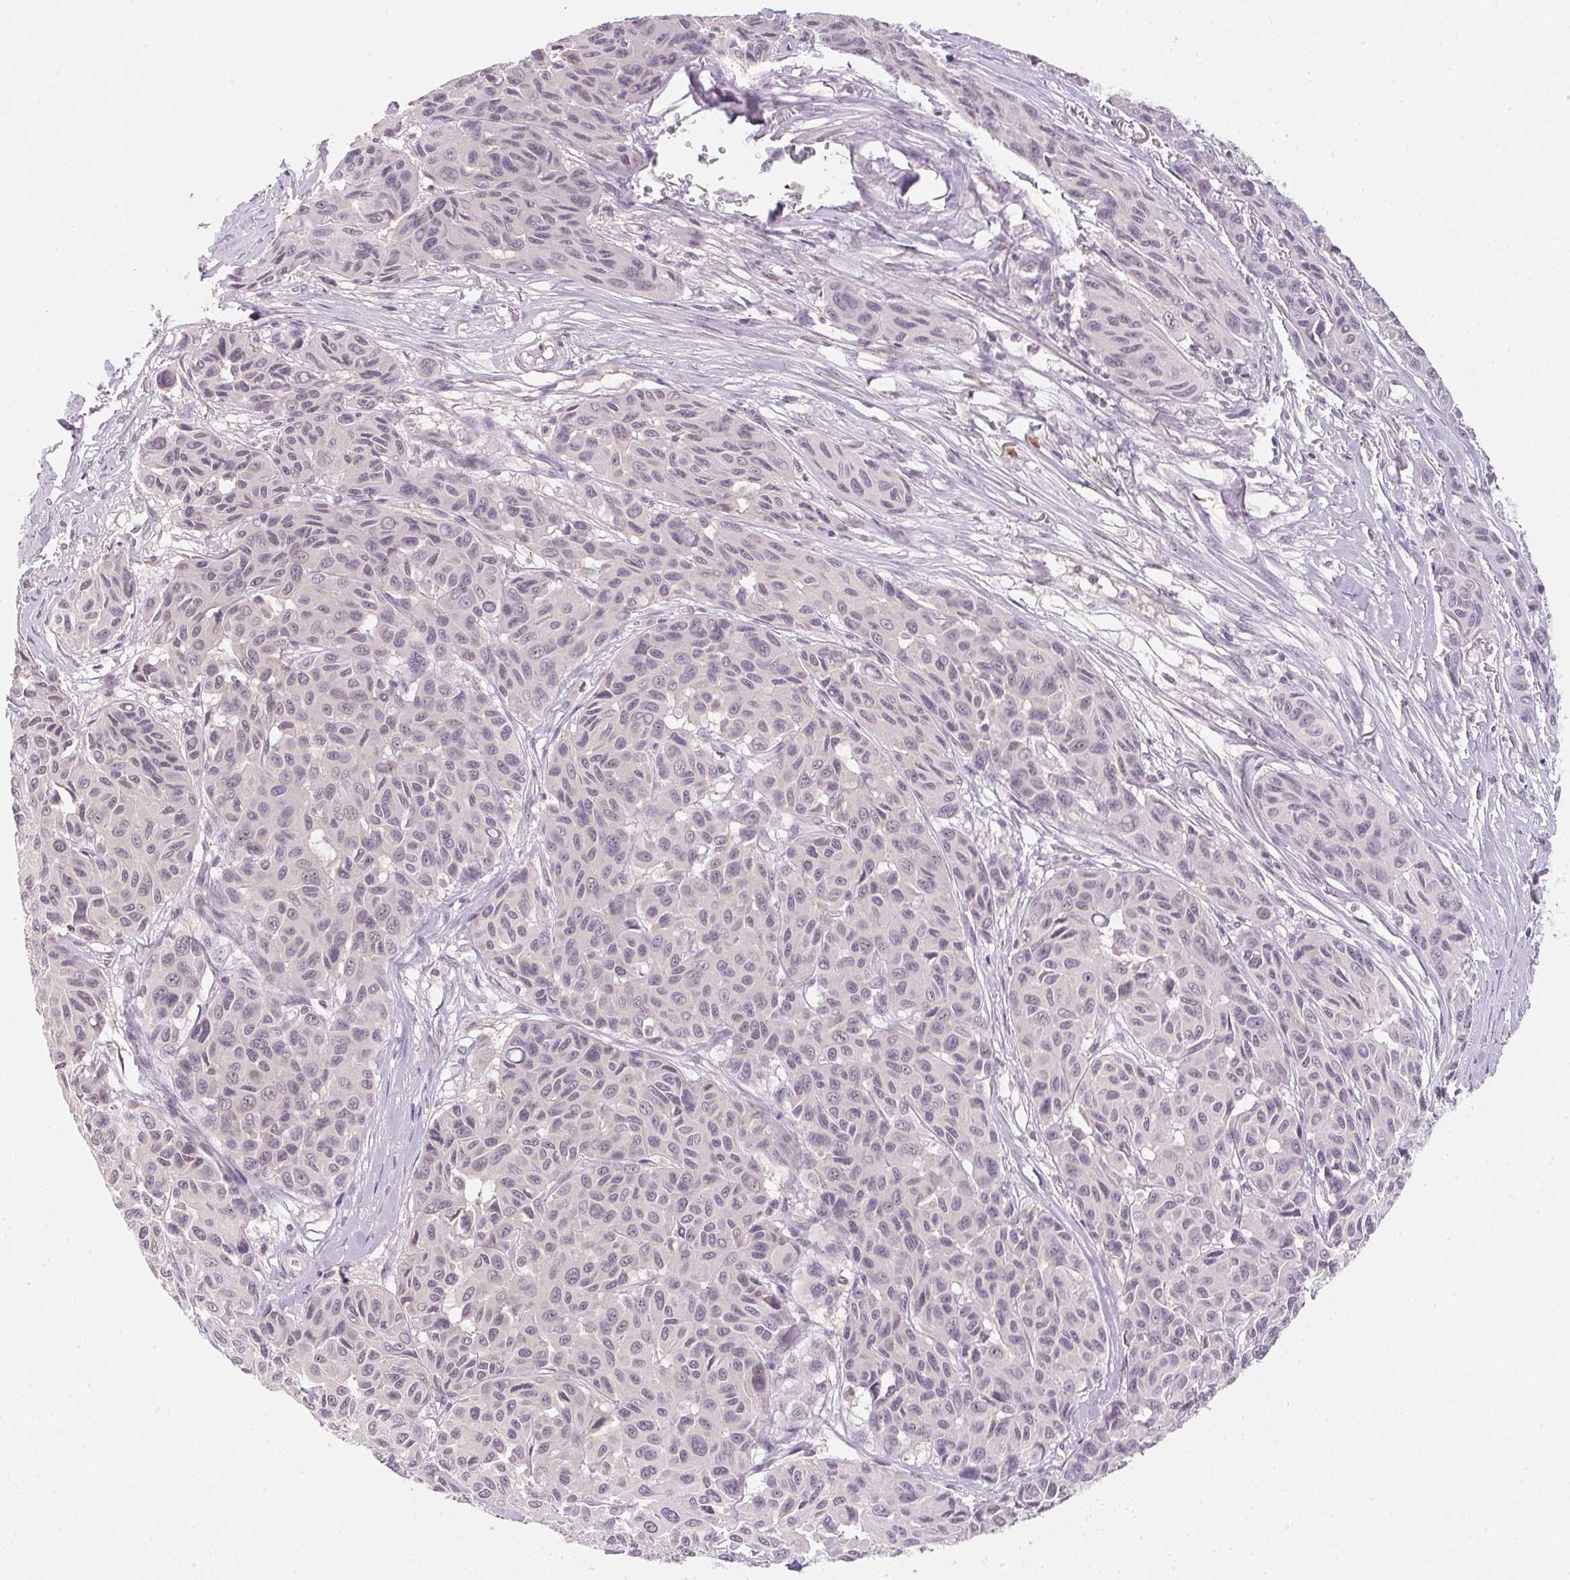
{"staining": {"intensity": "negative", "quantity": "none", "location": "none"}, "tissue": "melanoma", "cell_type": "Tumor cells", "image_type": "cancer", "snomed": [{"axis": "morphology", "description": "Malignant melanoma, NOS"}, {"axis": "topography", "description": "Skin"}], "caption": "Histopathology image shows no significant protein expression in tumor cells of malignant melanoma.", "gene": "FNDC4", "patient": {"sex": "female", "age": 66}}